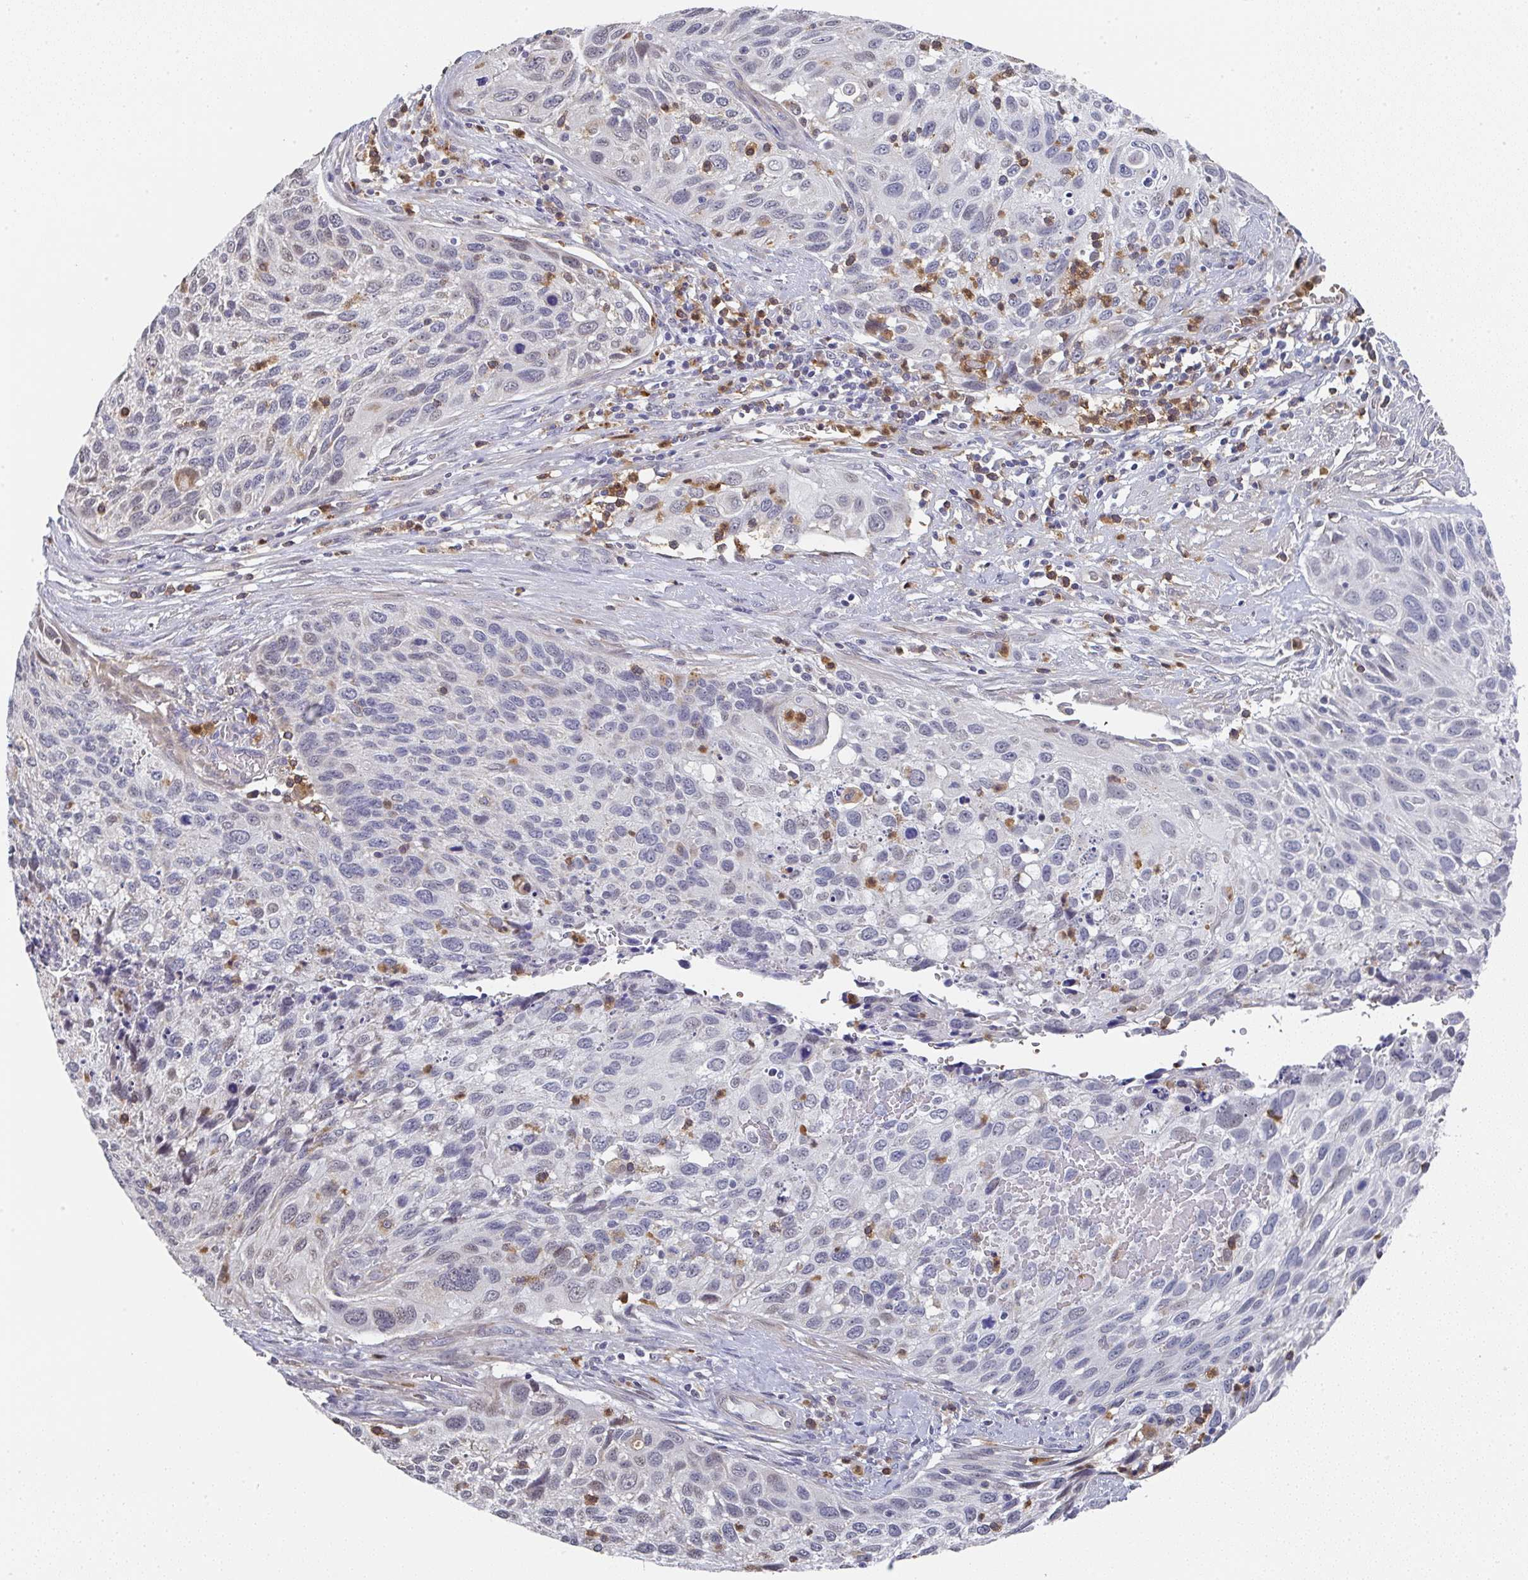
{"staining": {"intensity": "weak", "quantity": "<25%", "location": "nuclear"}, "tissue": "cervical cancer", "cell_type": "Tumor cells", "image_type": "cancer", "snomed": [{"axis": "morphology", "description": "Squamous cell carcinoma, NOS"}, {"axis": "topography", "description": "Cervix"}], "caption": "Immunohistochemical staining of human cervical cancer (squamous cell carcinoma) exhibits no significant positivity in tumor cells.", "gene": "NCF1", "patient": {"sex": "female", "age": 70}}